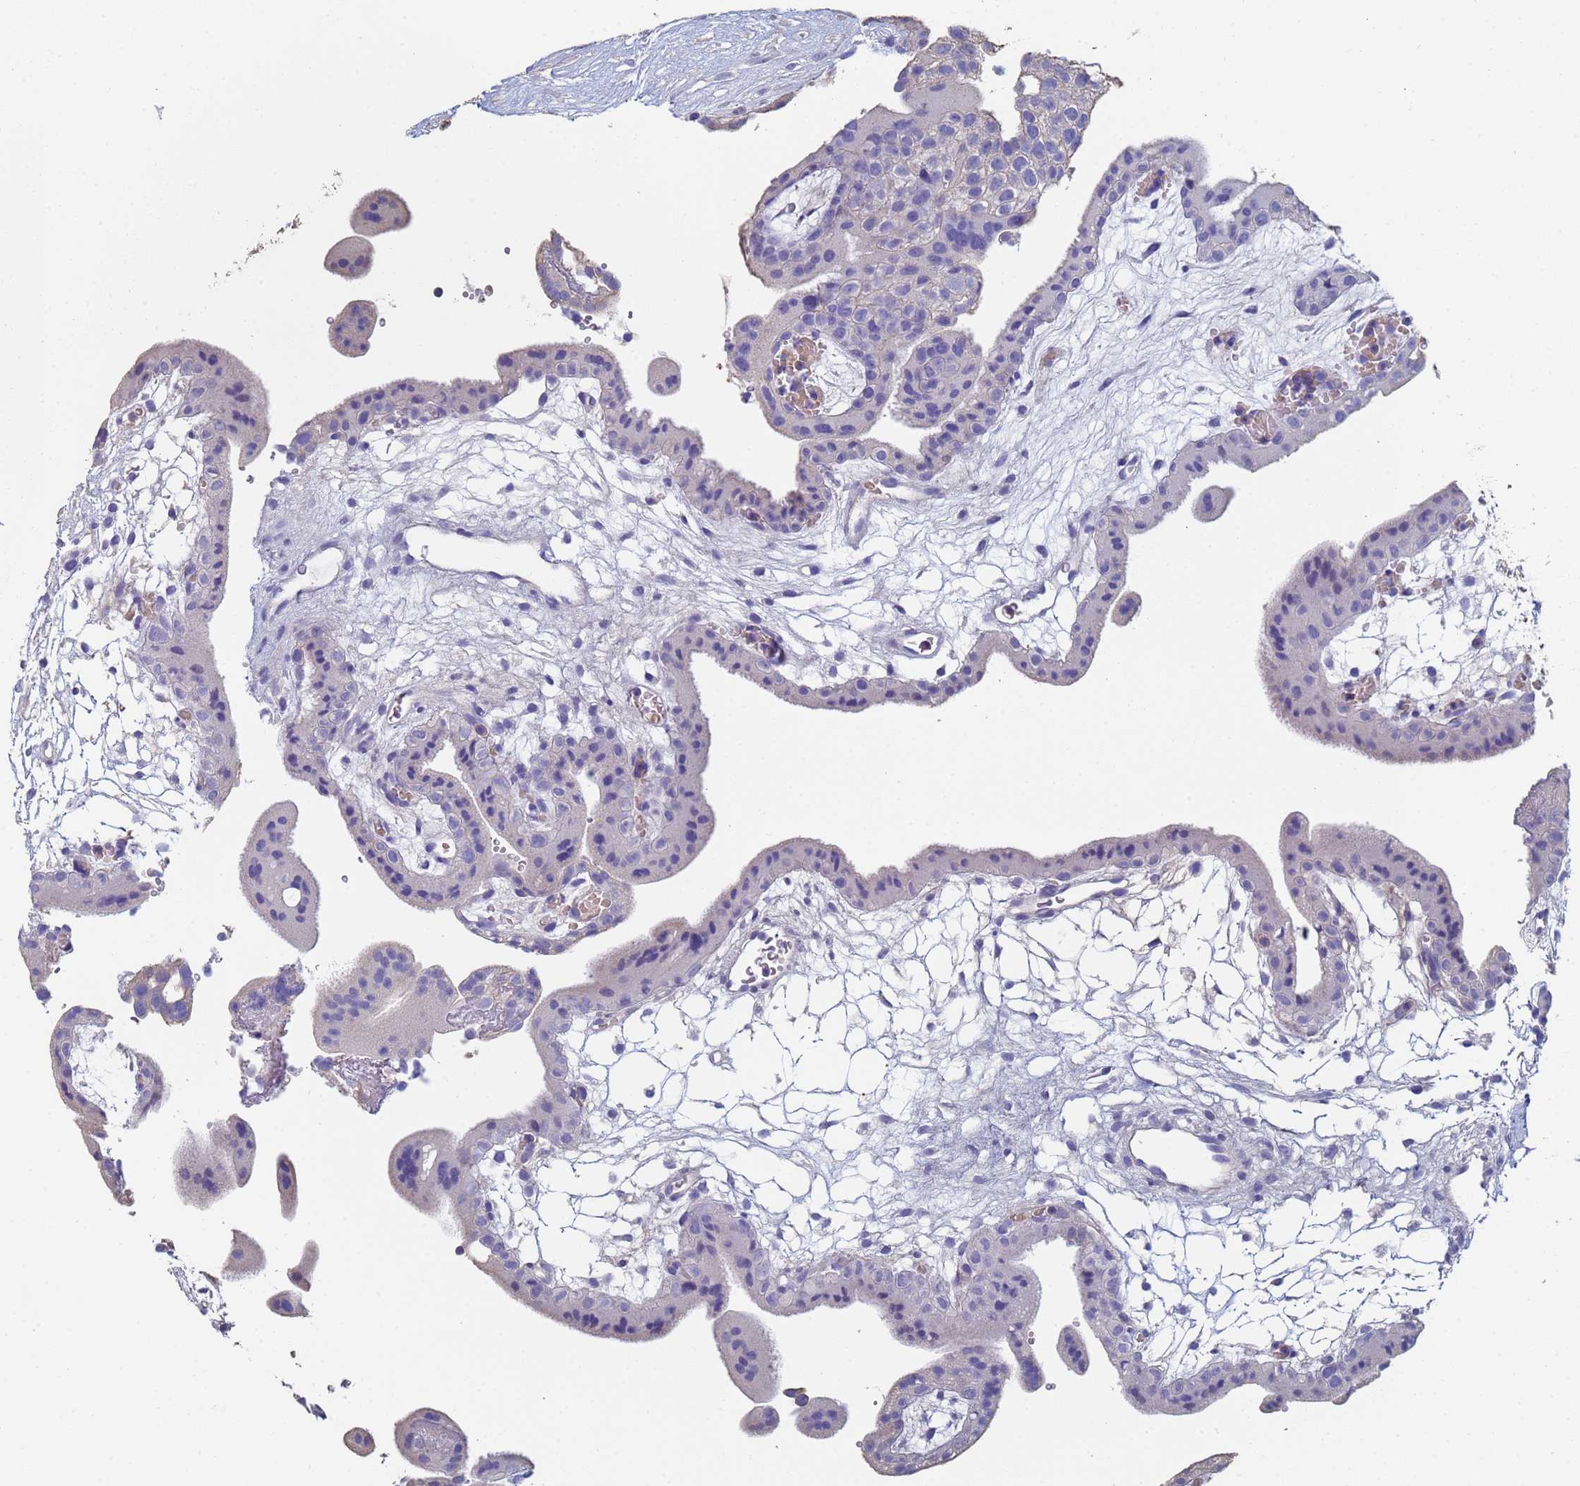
{"staining": {"intensity": "weak", "quantity": "25%-75%", "location": "cytoplasmic/membranous"}, "tissue": "placenta", "cell_type": "Decidual cells", "image_type": "normal", "snomed": [{"axis": "morphology", "description": "Normal tissue, NOS"}, {"axis": "topography", "description": "Placenta"}], "caption": "Immunohistochemical staining of unremarkable human placenta demonstrates 25%-75% levels of weak cytoplasmic/membranous protein positivity in about 25%-75% of decidual cells. The staining is performed using DAB (3,3'-diaminobenzidine) brown chromogen to label protein expression. The nuclei are counter-stained blue using hematoxylin.", "gene": "ABCA8", "patient": {"sex": "female", "age": 18}}